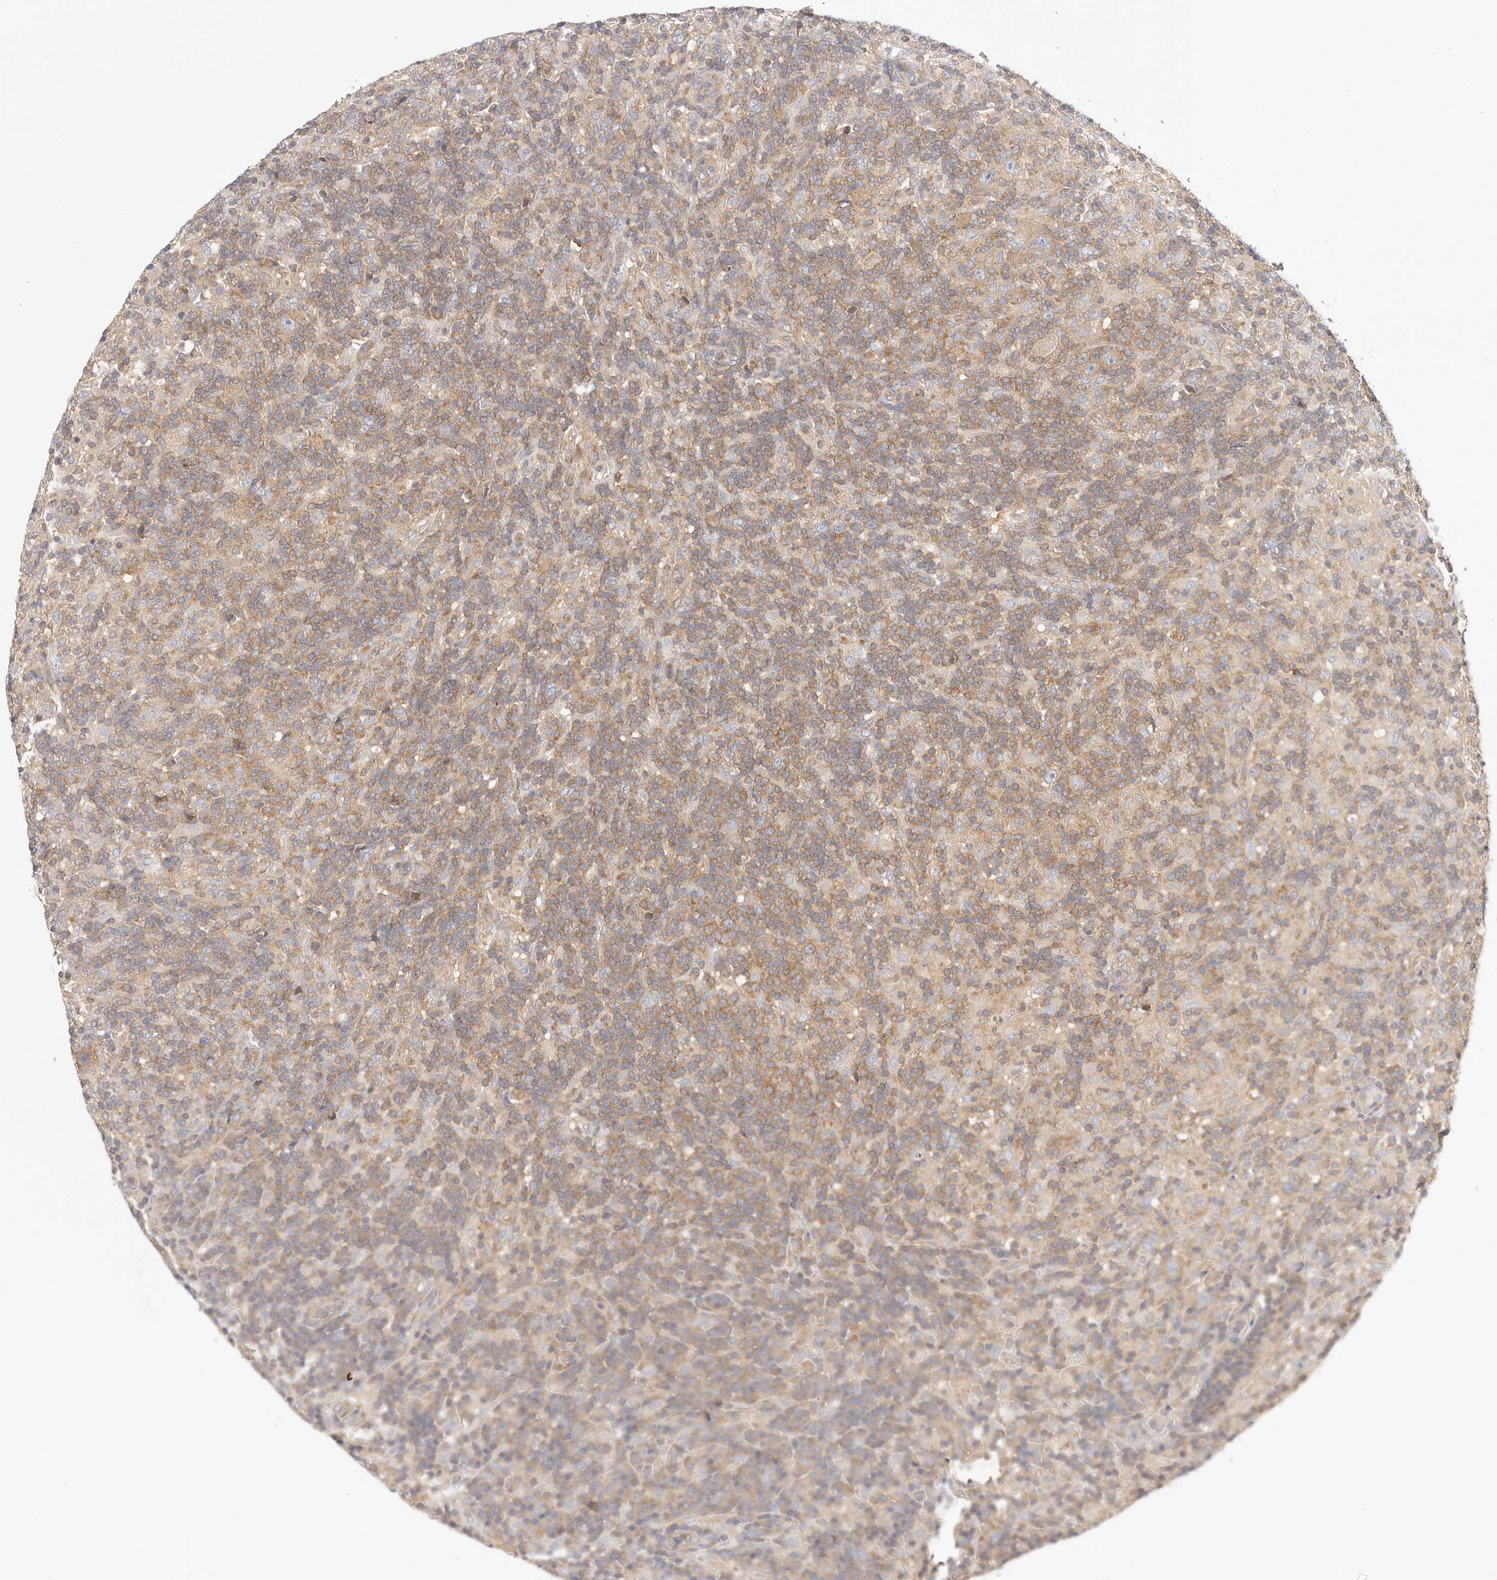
{"staining": {"intensity": "weak", "quantity": ">75%", "location": "cytoplasmic/membranous"}, "tissue": "lymphoma", "cell_type": "Tumor cells", "image_type": "cancer", "snomed": [{"axis": "morphology", "description": "Hodgkin's disease, NOS"}, {"axis": "topography", "description": "Lymph node"}], "caption": "An immunohistochemistry (IHC) image of tumor tissue is shown. Protein staining in brown highlights weak cytoplasmic/membranous positivity in lymphoma within tumor cells.", "gene": "KCMF1", "patient": {"sex": "male", "age": 70}}